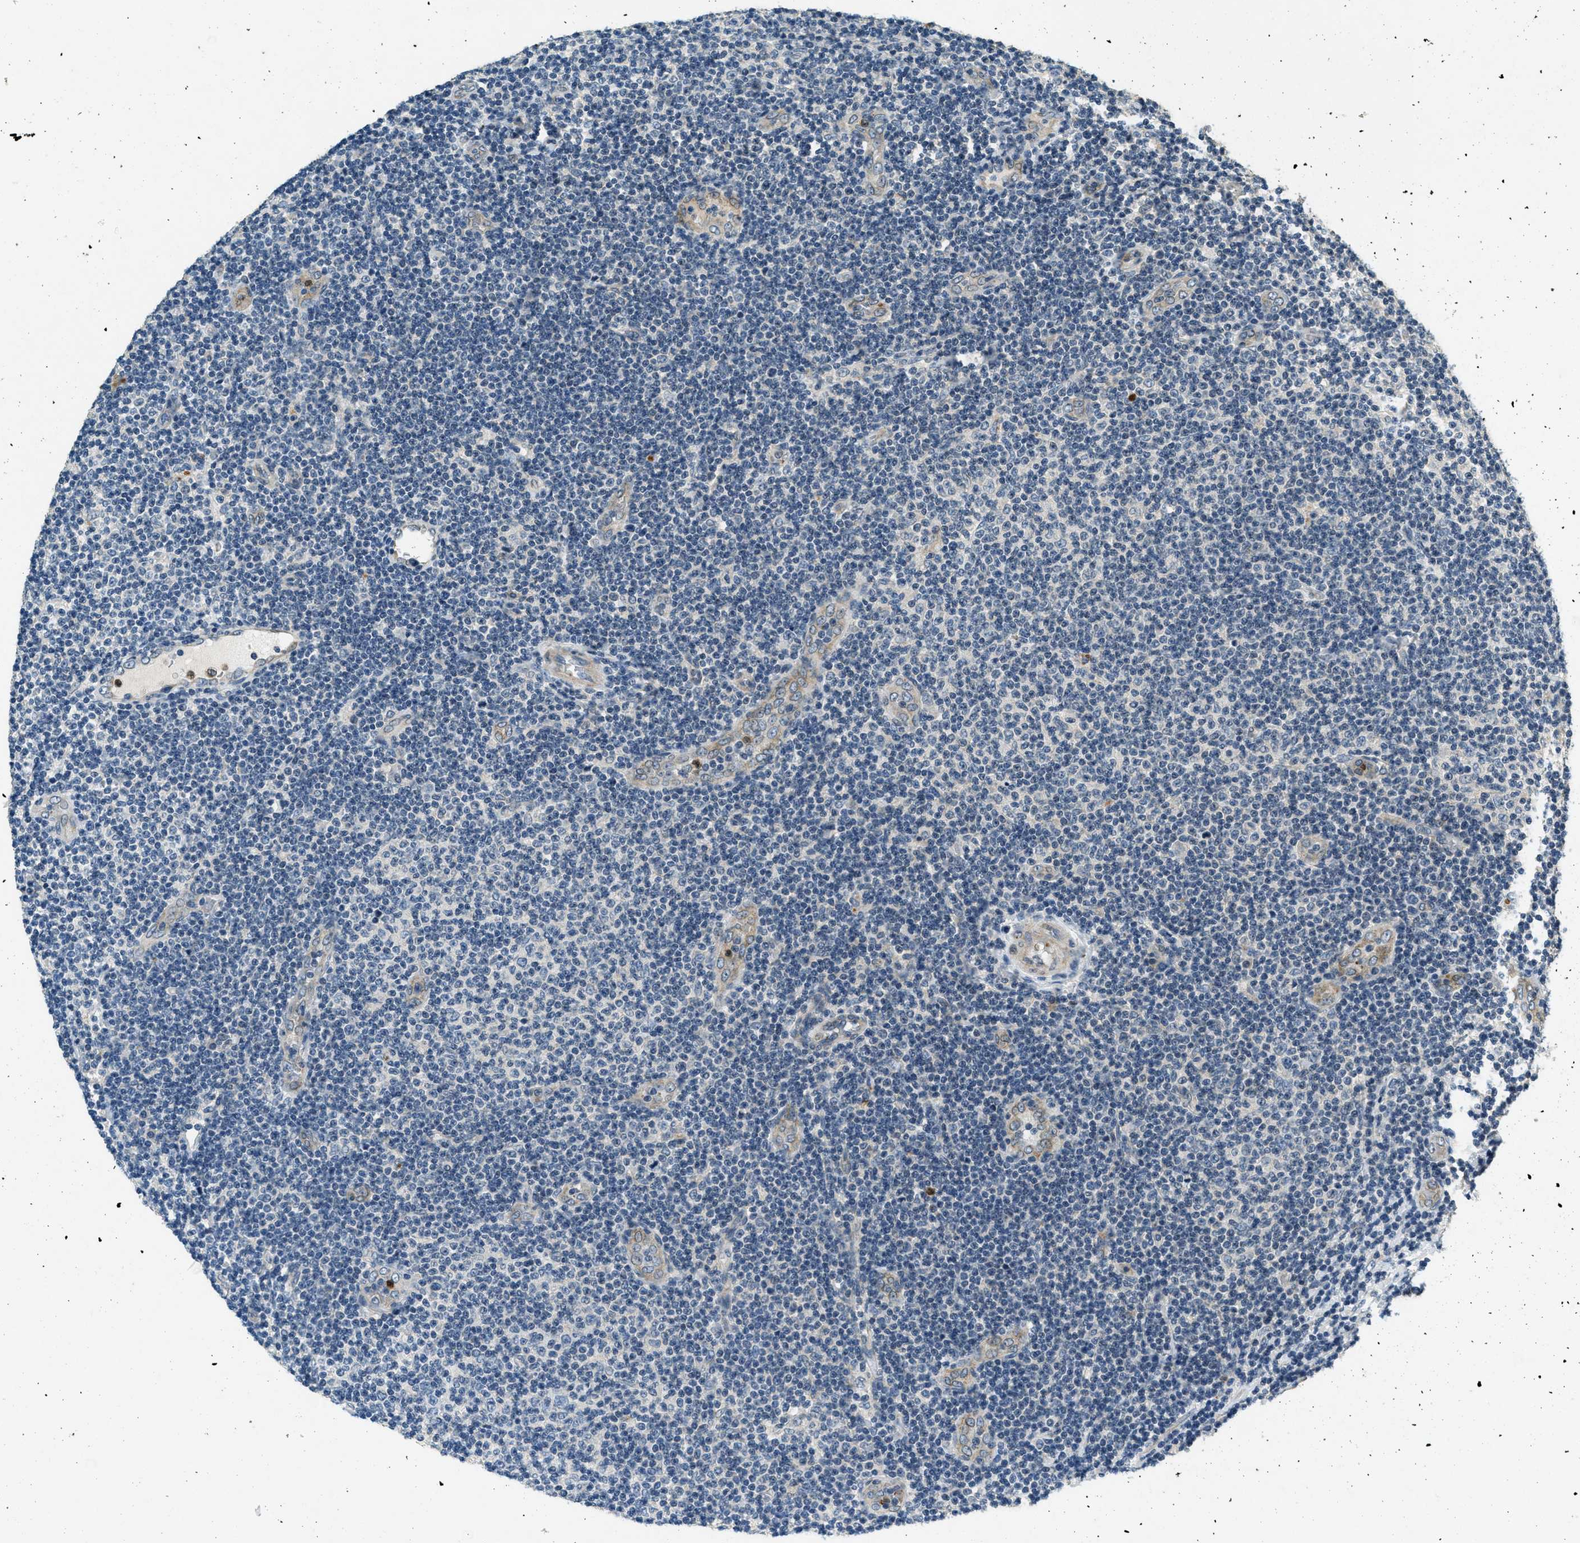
{"staining": {"intensity": "negative", "quantity": "none", "location": "none"}, "tissue": "lymphoma", "cell_type": "Tumor cells", "image_type": "cancer", "snomed": [{"axis": "morphology", "description": "Malignant lymphoma, non-Hodgkin's type, Low grade"}, {"axis": "topography", "description": "Lymph node"}], "caption": "IHC image of neoplastic tissue: human lymphoma stained with DAB (3,3'-diaminobenzidine) exhibits no significant protein positivity in tumor cells.", "gene": "RAB3D", "patient": {"sex": "male", "age": 83}}